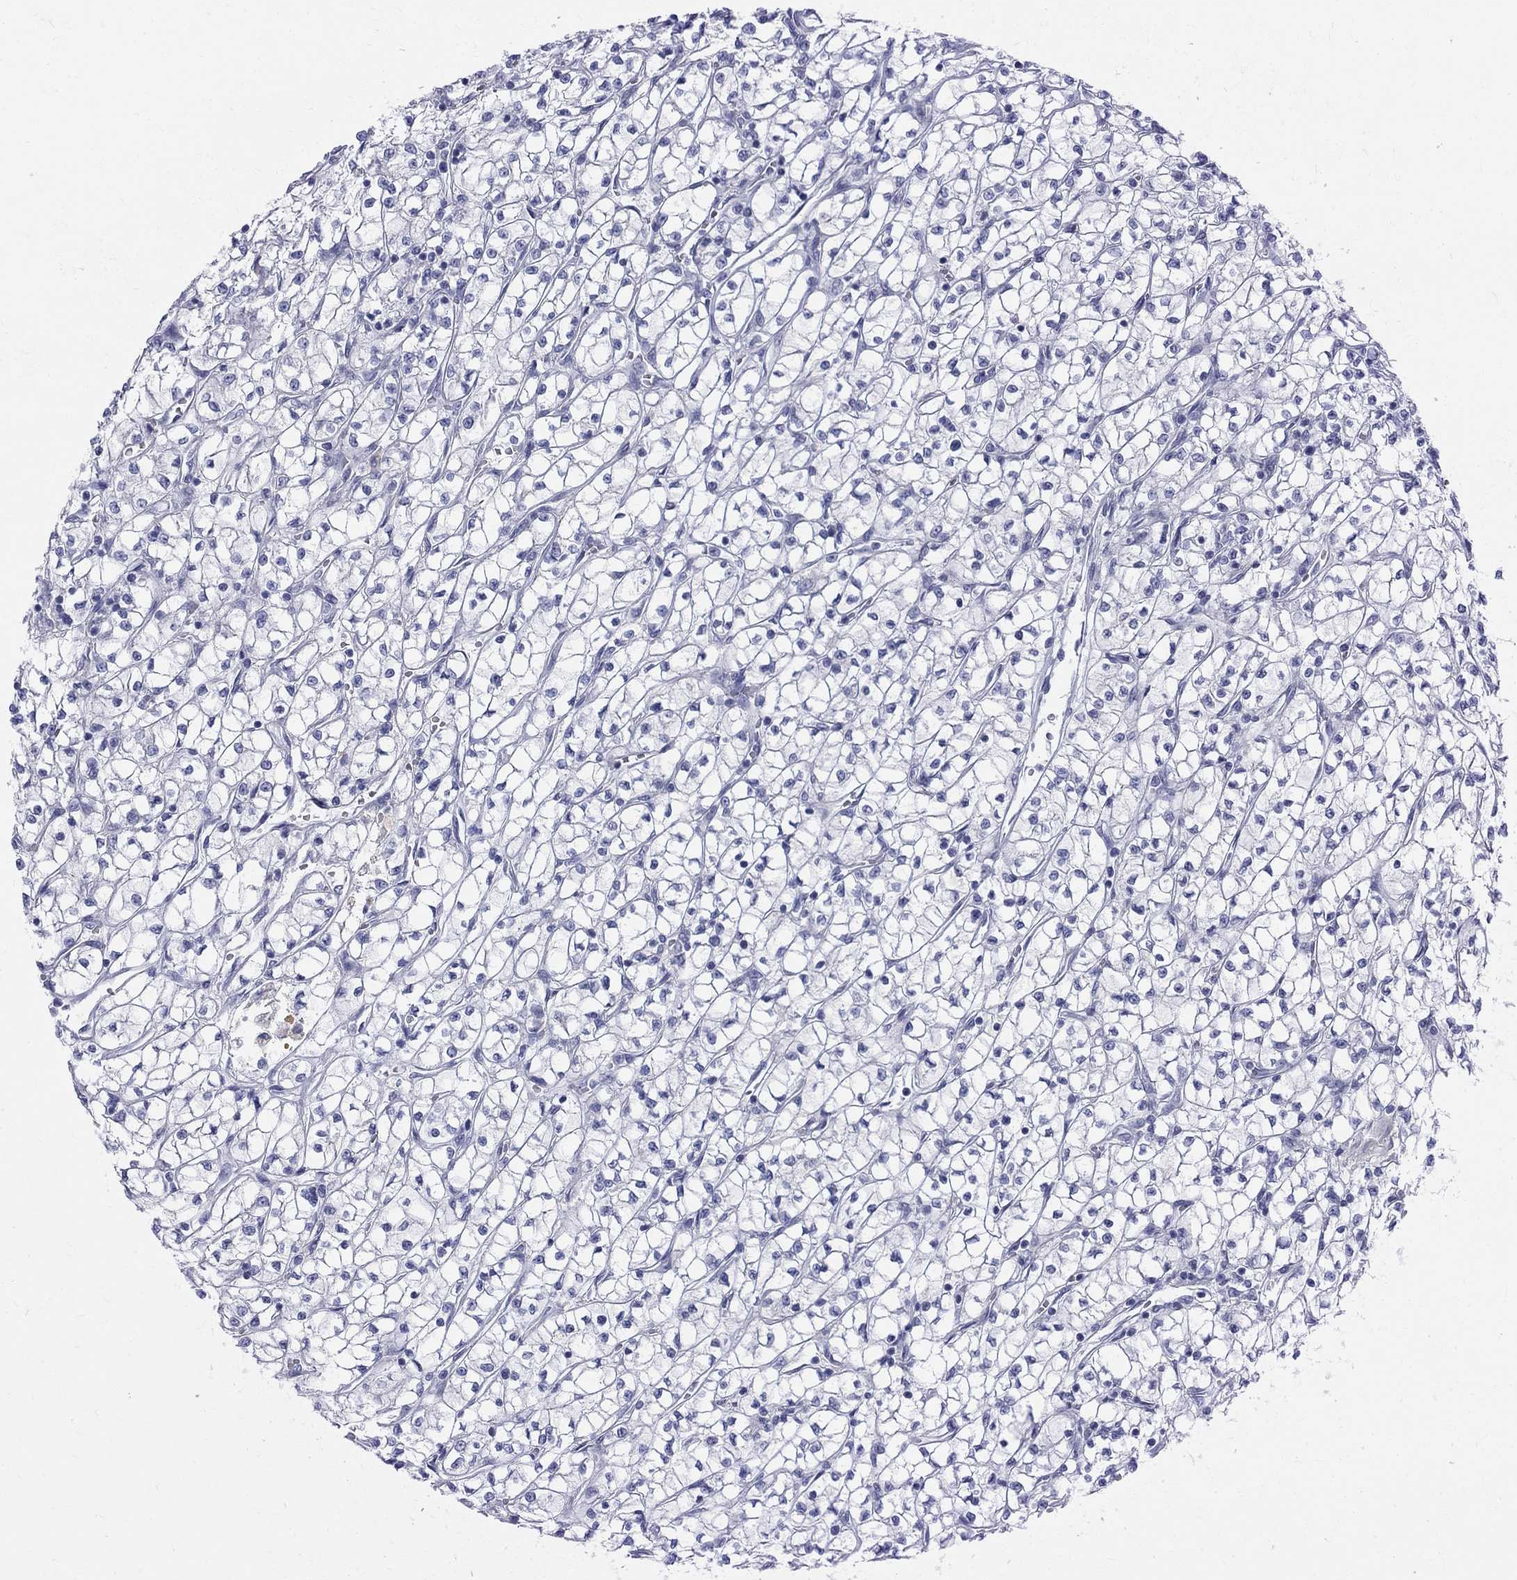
{"staining": {"intensity": "negative", "quantity": "none", "location": "none"}, "tissue": "renal cancer", "cell_type": "Tumor cells", "image_type": "cancer", "snomed": [{"axis": "morphology", "description": "Adenocarcinoma, NOS"}, {"axis": "topography", "description": "Kidney"}], "caption": "Protein analysis of renal cancer (adenocarcinoma) exhibits no significant positivity in tumor cells. (DAB IHC visualized using brightfield microscopy, high magnification).", "gene": "MAGEB6", "patient": {"sex": "female", "age": 64}}